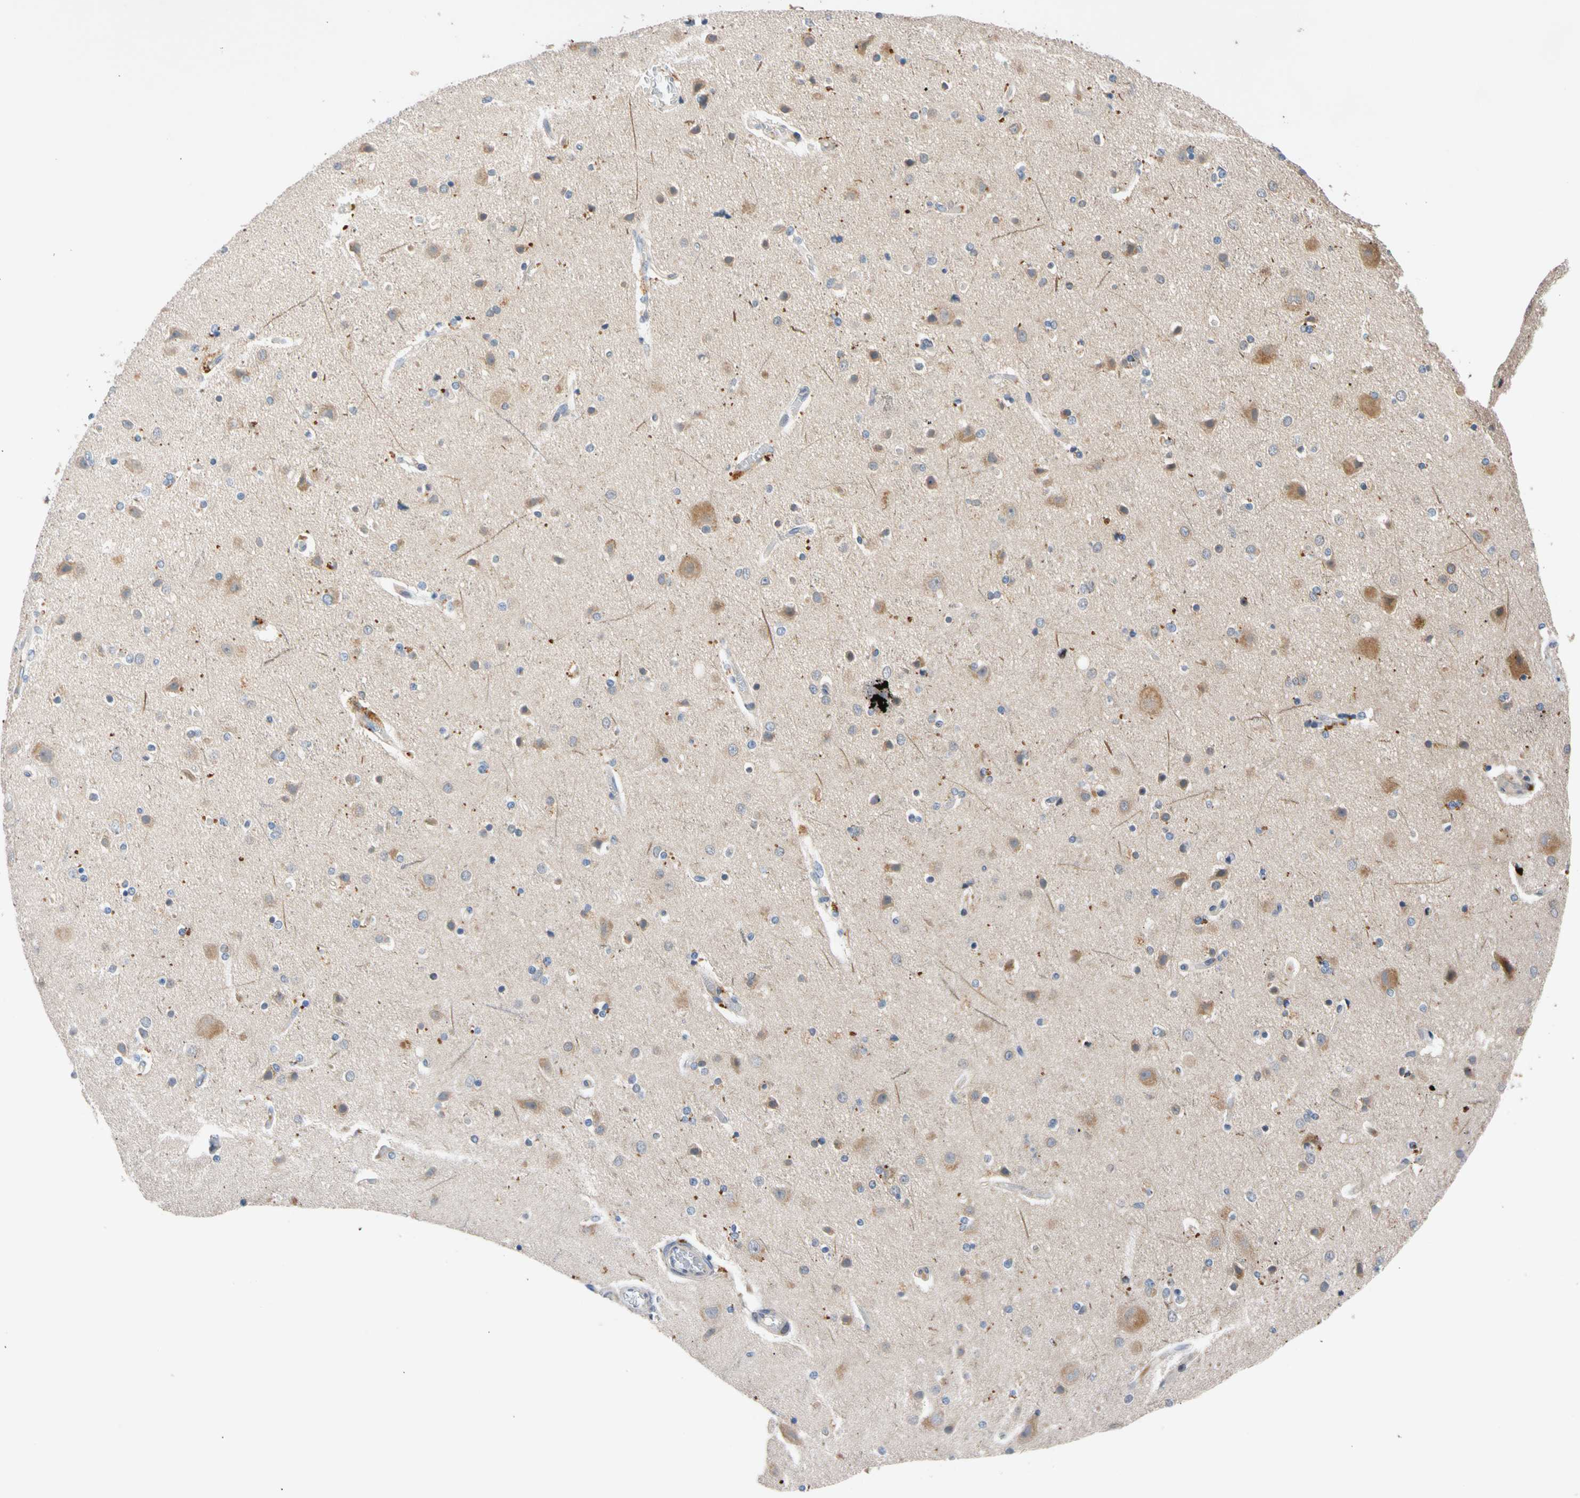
{"staining": {"intensity": "negative", "quantity": "none", "location": "none"}, "tissue": "cerebral cortex", "cell_type": "Endothelial cells", "image_type": "normal", "snomed": [{"axis": "morphology", "description": "Normal tissue, NOS"}, {"axis": "topography", "description": "Cerebral cortex"}], "caption": "High power microscopy histopathology image of an IHC micrograph of normal cerebral cortex, revealing no significant positivity in endothelial cells. (DAB IHC visualized using brightfield microscopy, high magnification).", "gene": "CNST", "patient": {"sex": "female", "age": 54}}